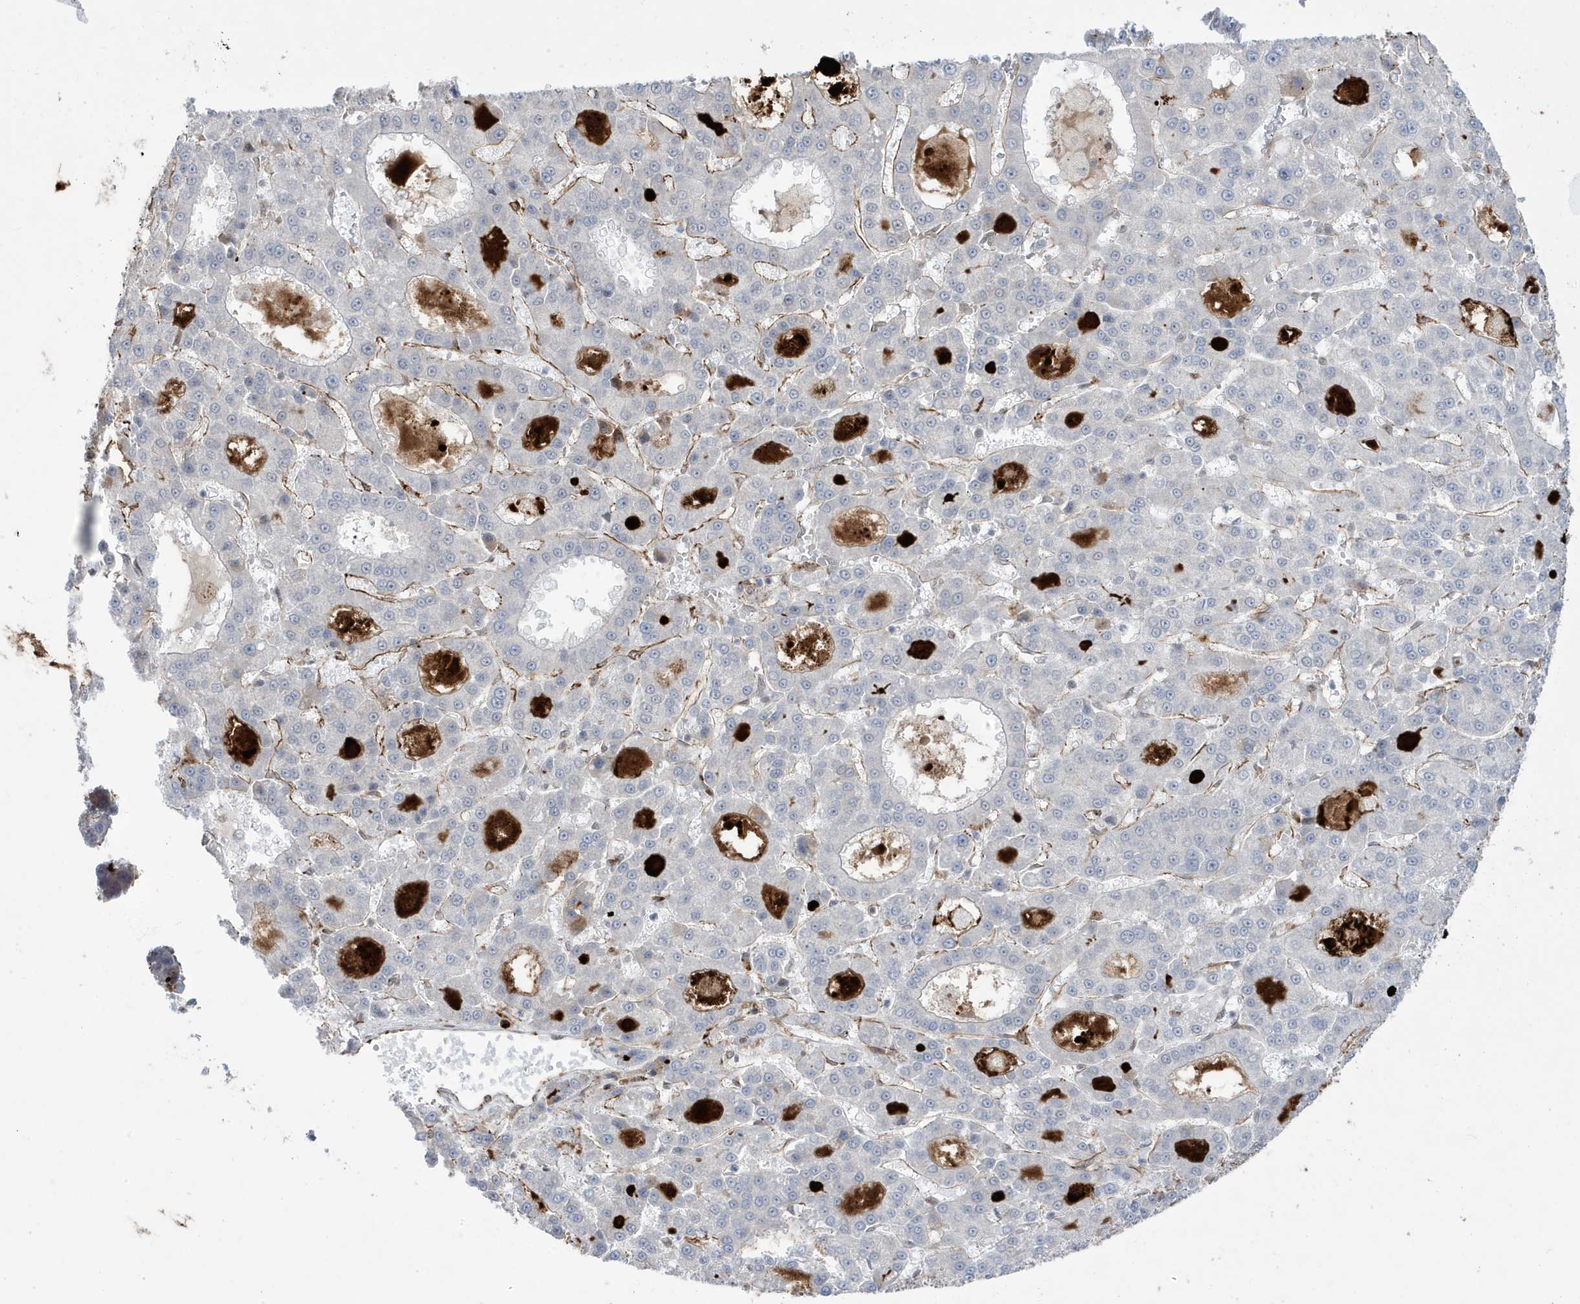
{"staining": {"intensity": "negative", "quantity": "none", "location": "none"}, "tissue": "liver cancer", "cell_type": "Tumor cells", "image_type": "cancer", "snomed": [{"axis": "morphology", "description": "Carcinoma, Hepatocellular, NOS"}, {"axis": "topography", "description": "Liver"}], "caption": "Tumor cells are negative for protein expression in human liver hepatocellular carcinoma.", "gene": "ADAMTSL3", "patient": {"sex": "male", "age": 70}}